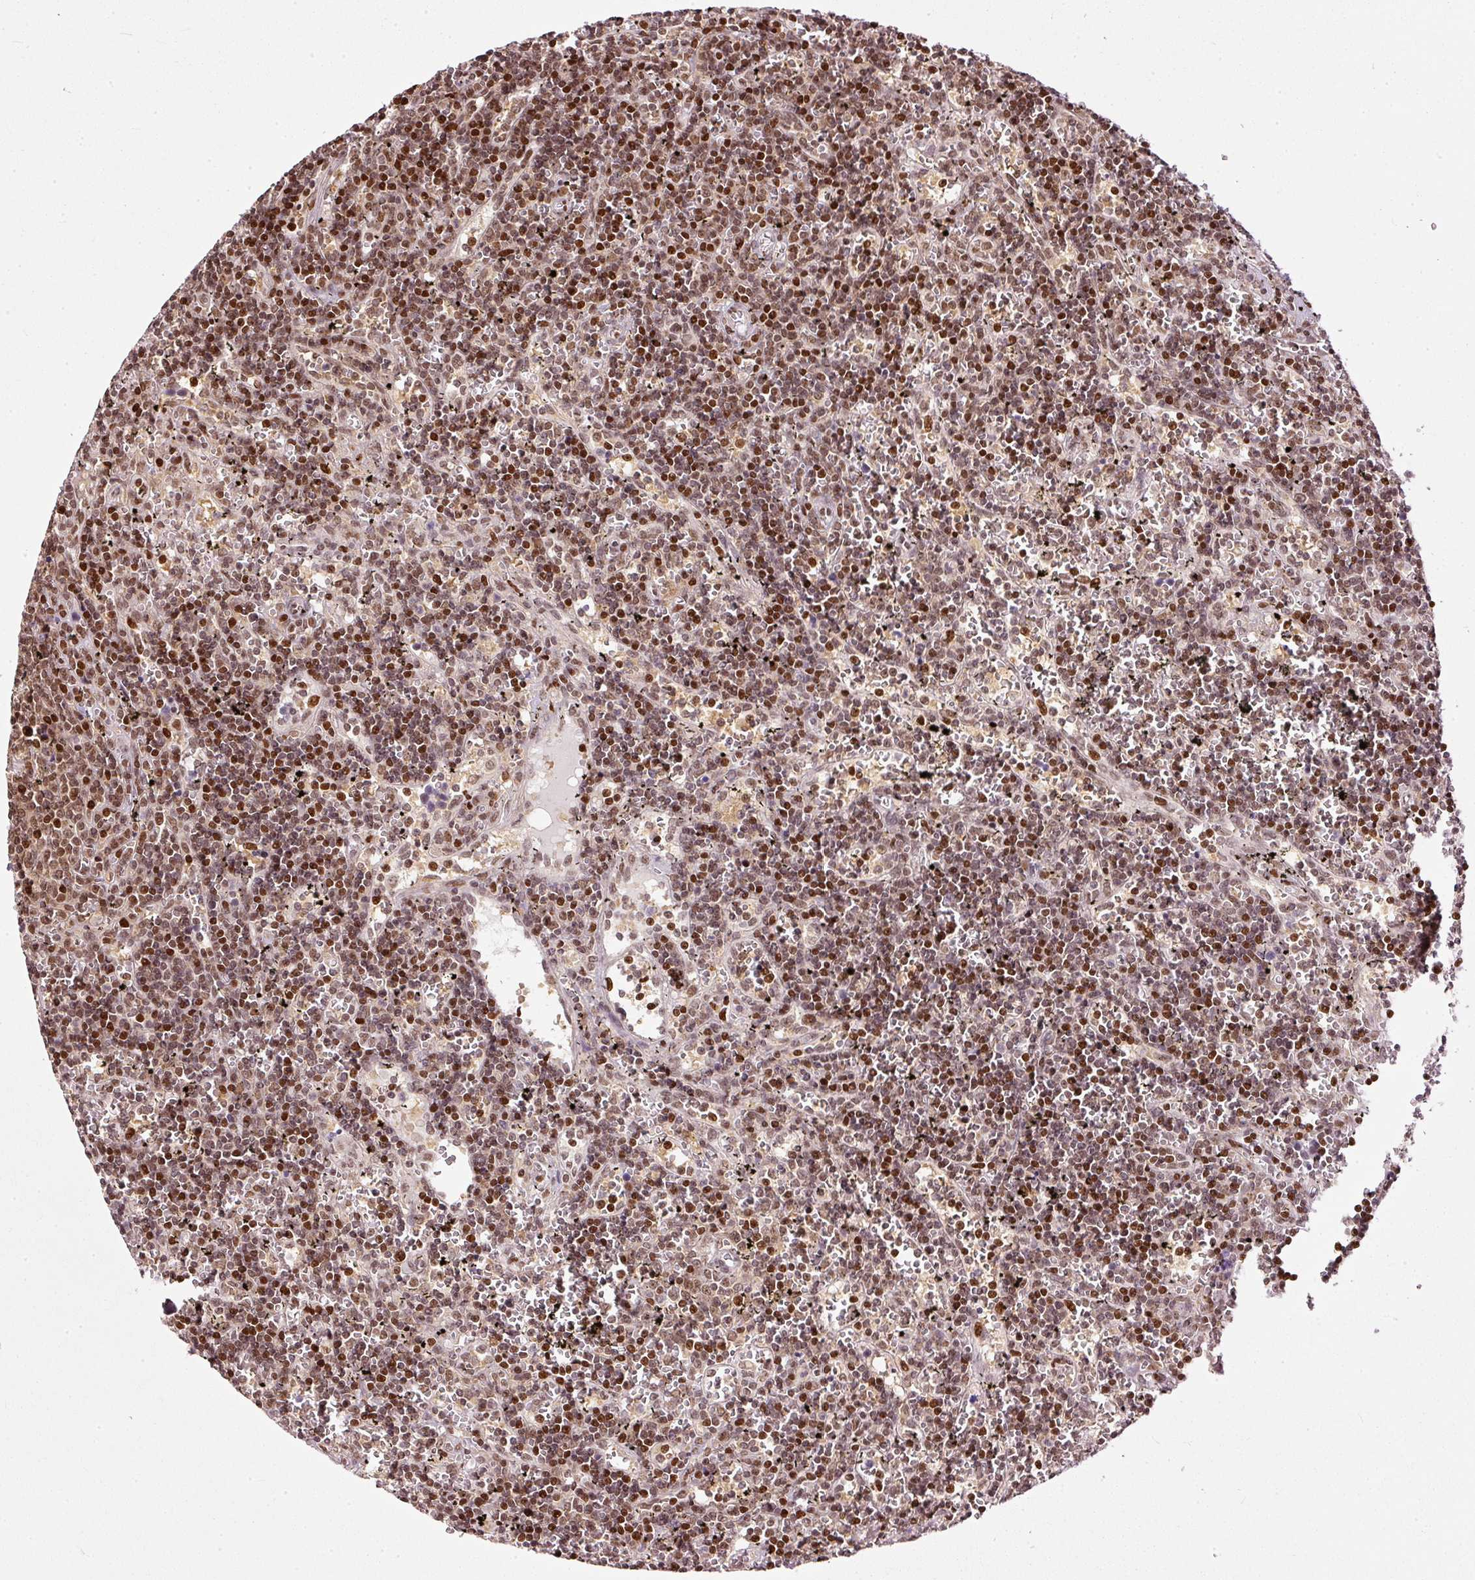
{"staining": {"intensity": "moderate", "quantity": ">75%", "location": "nuclear"}, "tissue": "lymphoma", "cell_type": "Tumor cells", "image_type": "cancer", "snomed": [{"axis": "morphology", "description": "Malignant lymphoma, non-Hodgkin's type, Low grade"}, {"axis": "topography", "description": "Spleen"}], "caption": "Immunohistochemistry (DAB) staining of malignant lymphoma, non-Hodgkin's type (low-grade) demonstrates moderate nuclear protein positivity in approximately >75% of tumor cells. The staining is performed using DAB (3,3'-diaminobenzidine) brown chromogen to label protein expression. The nuclei are counter-stained blue using hematoxylin.", "gene": "ZNF778", "patient": {"sex": "male", "age": 60}}